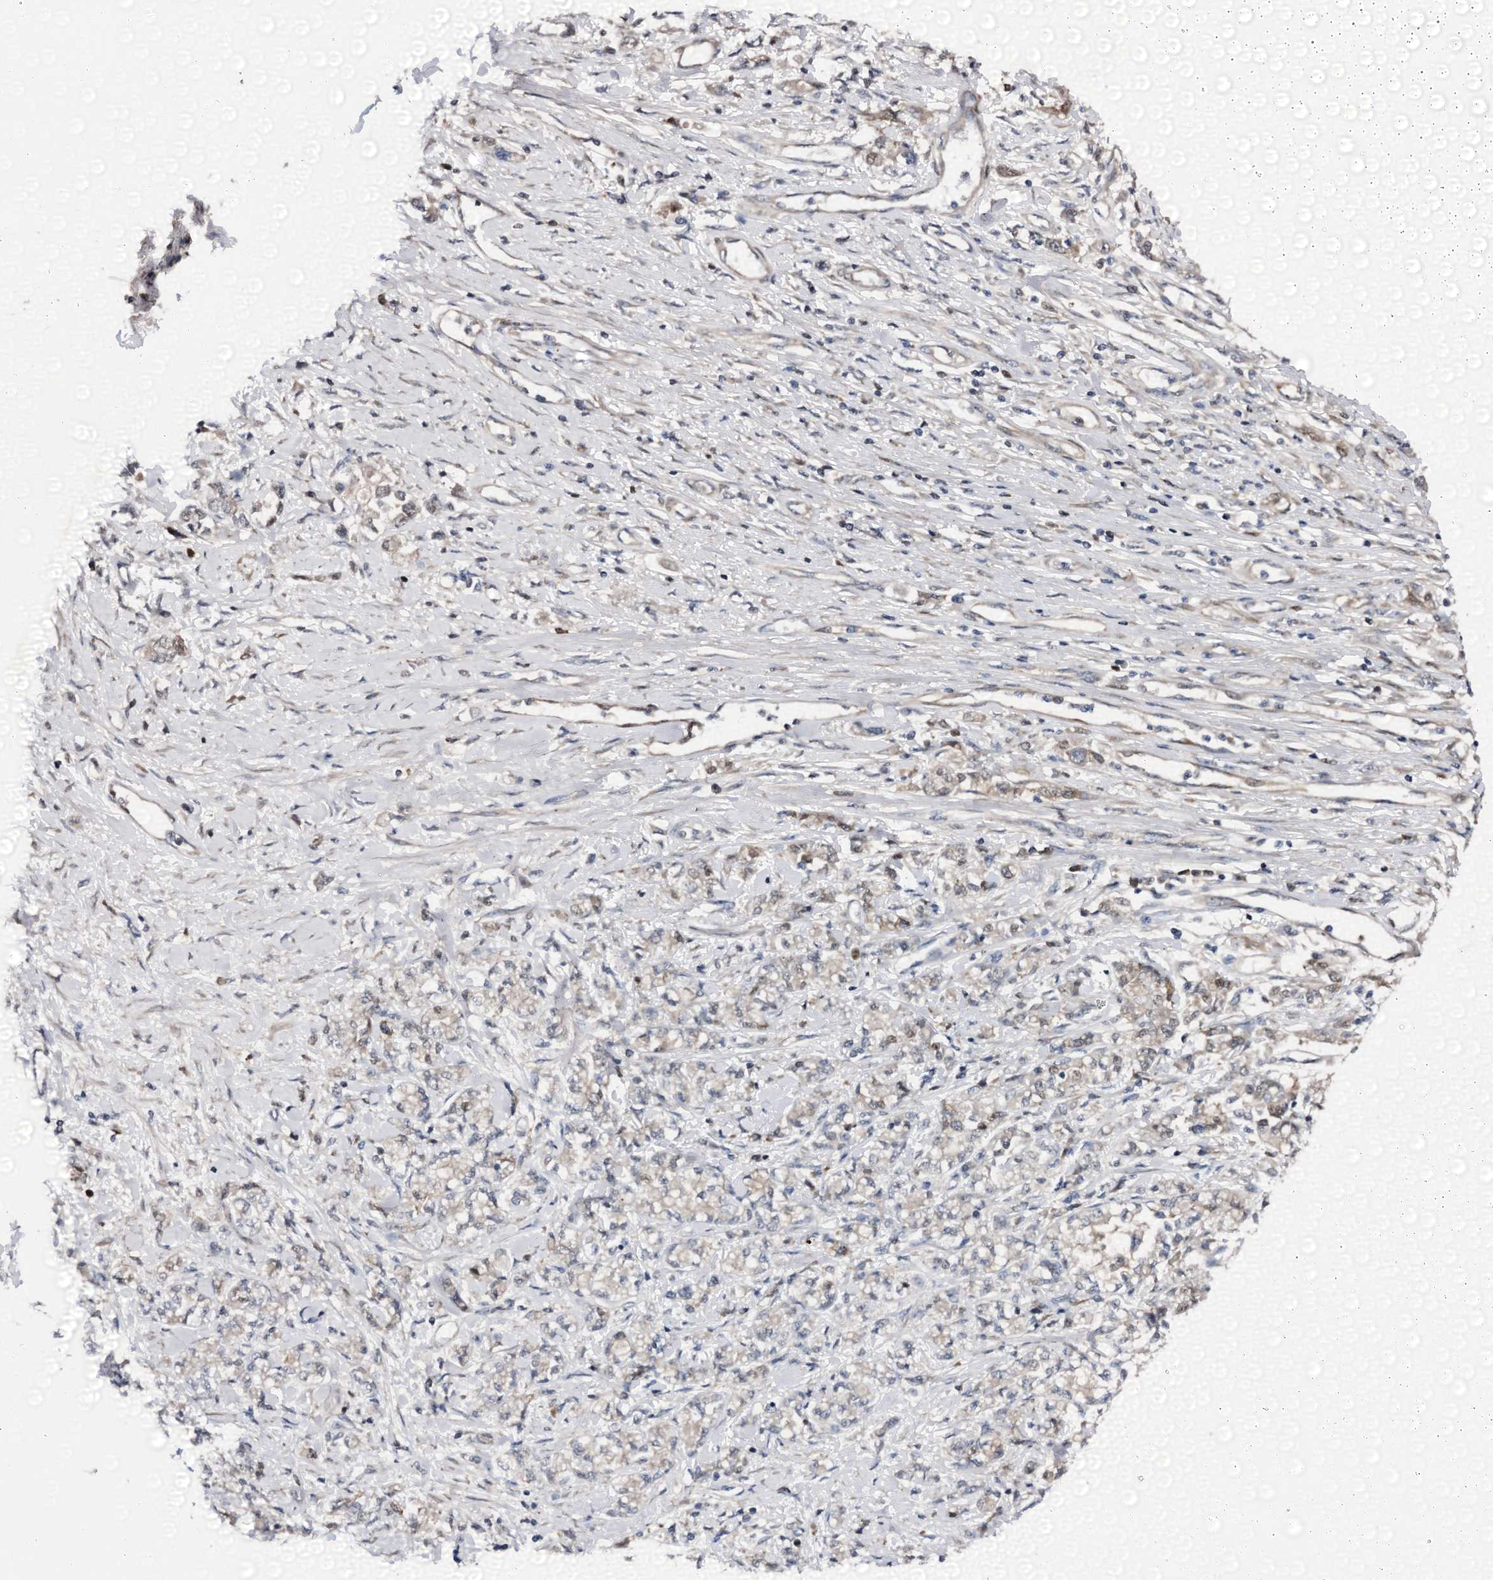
{"staining": {"intensity": "weak", "quantity": "<25%", "location": "cytoplasmic/membranous,nuclear"}, "tissue": "stomach cancer", "cell_type": "Tumor cells", "image_type": "cancer", "snomed": [{"axis": "morphology", "description": "Adenocarcinoma, NOS"}, {"axis": "topography", "description": "Stomach"}], "caption": "A high-resolution photomicrograph shows immunohistochemistry staining of adenocarcinoma (stomach), which demonstrates no significant staining in tumor cells. The staining was performed using DAB (3,3'-diaminobenzidine) to visualize the protein expression in brown, while the nuclei were stained in blue with hematoxylin (Magnification: 20x).", "gene": "NCAPD2", "patient": {"sex": "female", "age": 76}}